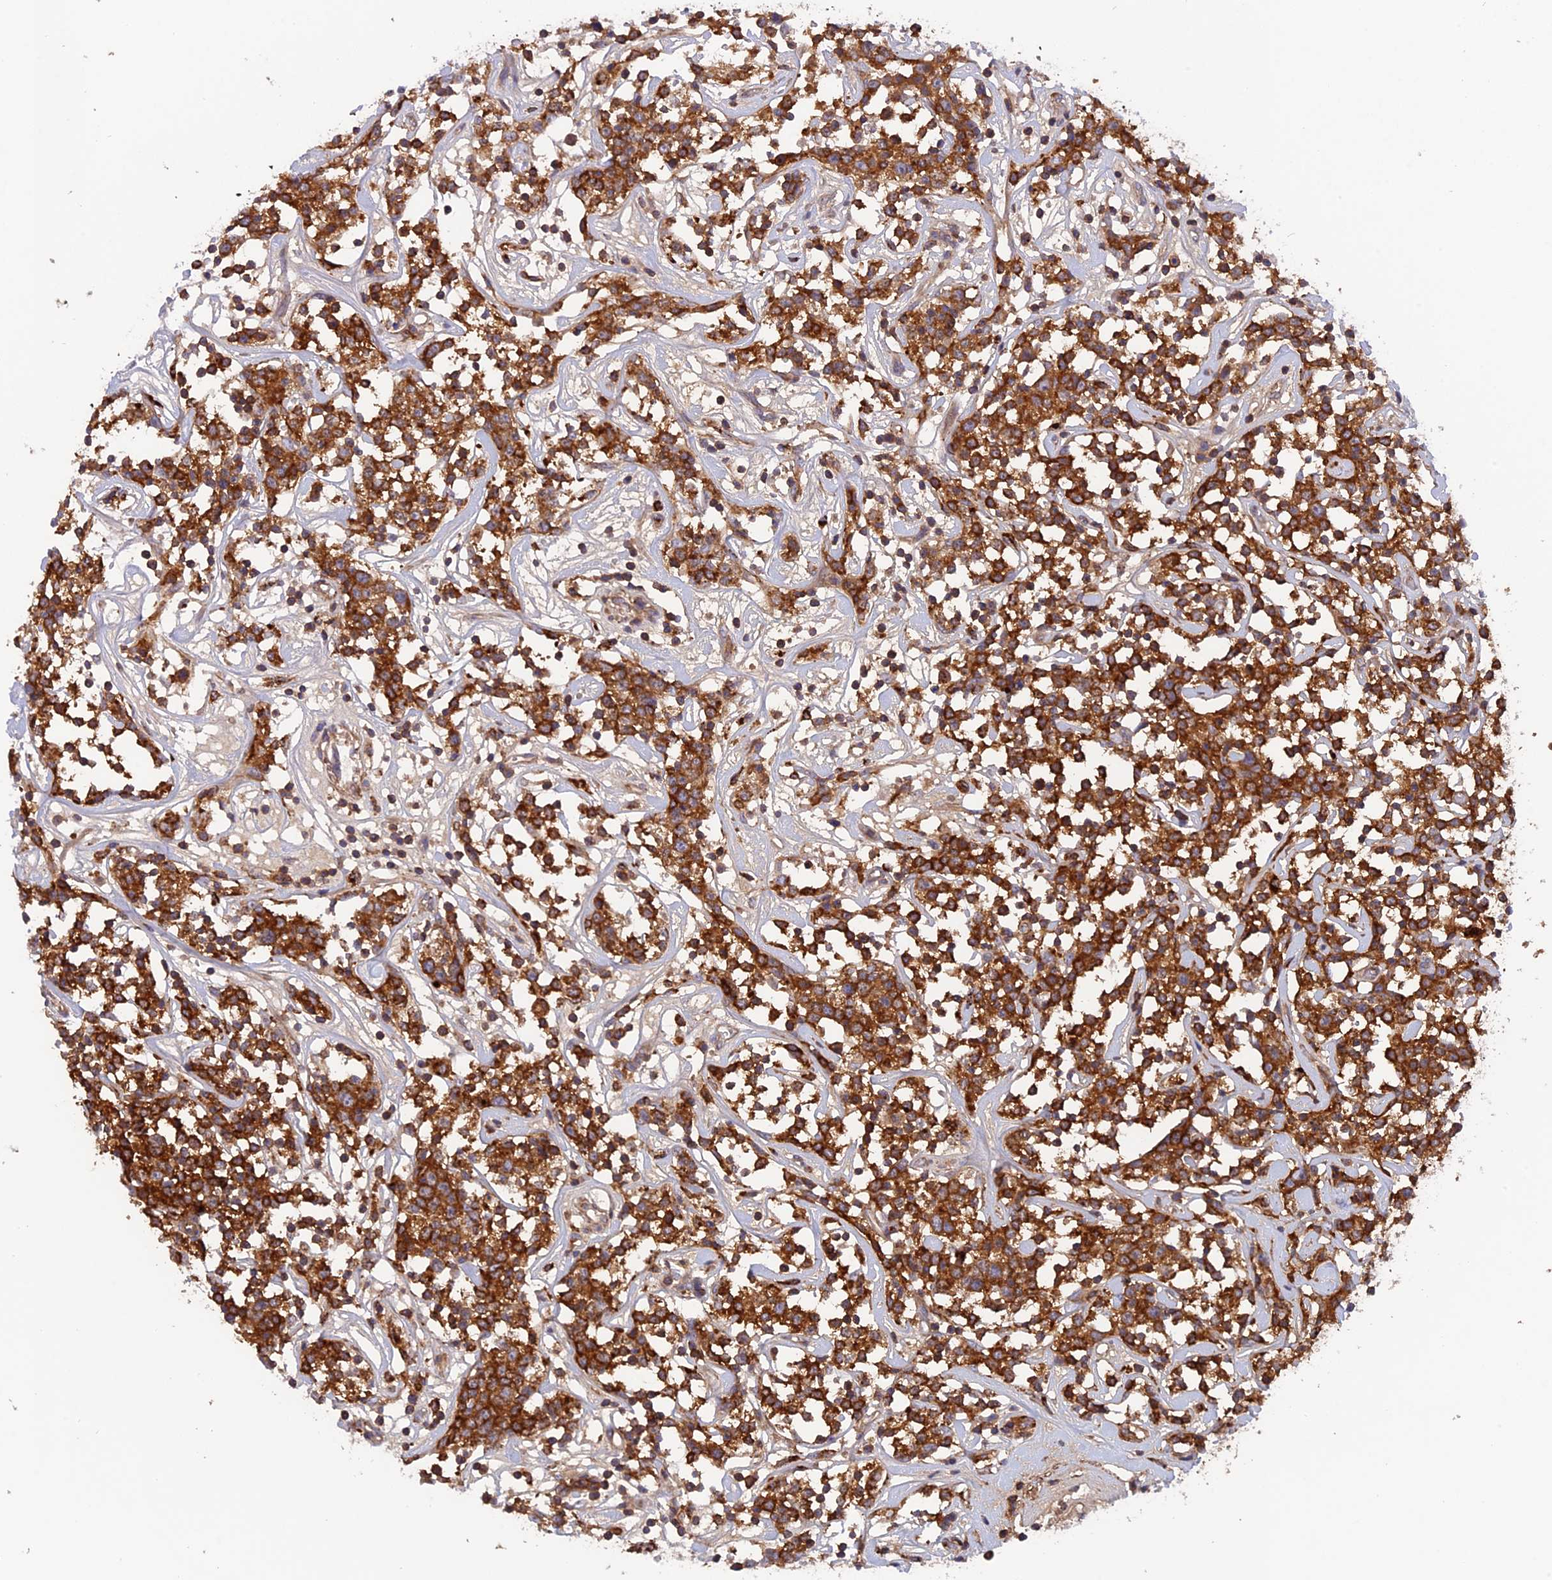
{"staining": {"intensity": "strong", "quantity": ">75%", "location": "cytoplasmic/membranous"}, "tissue": "lymphoma", "cell_type": "Tumor cells", "image_type": "cancer", "snomed": [{"axis": "morphology", "description": "Malignant lymphoma, non-Hodgkin's type, Low grade"}, {"axis": "topography", "description": "Small intestine"}], "caption": "Immunohistochemical staining of malignant lymphoma, non-Hodgkin's type (low-grade) reveals strong cytoplasmic/membranous protein expression in approximately >75% of tumor cells.", "gene": "CPNE7", "patient": {"sex": "female", "age": 59}}